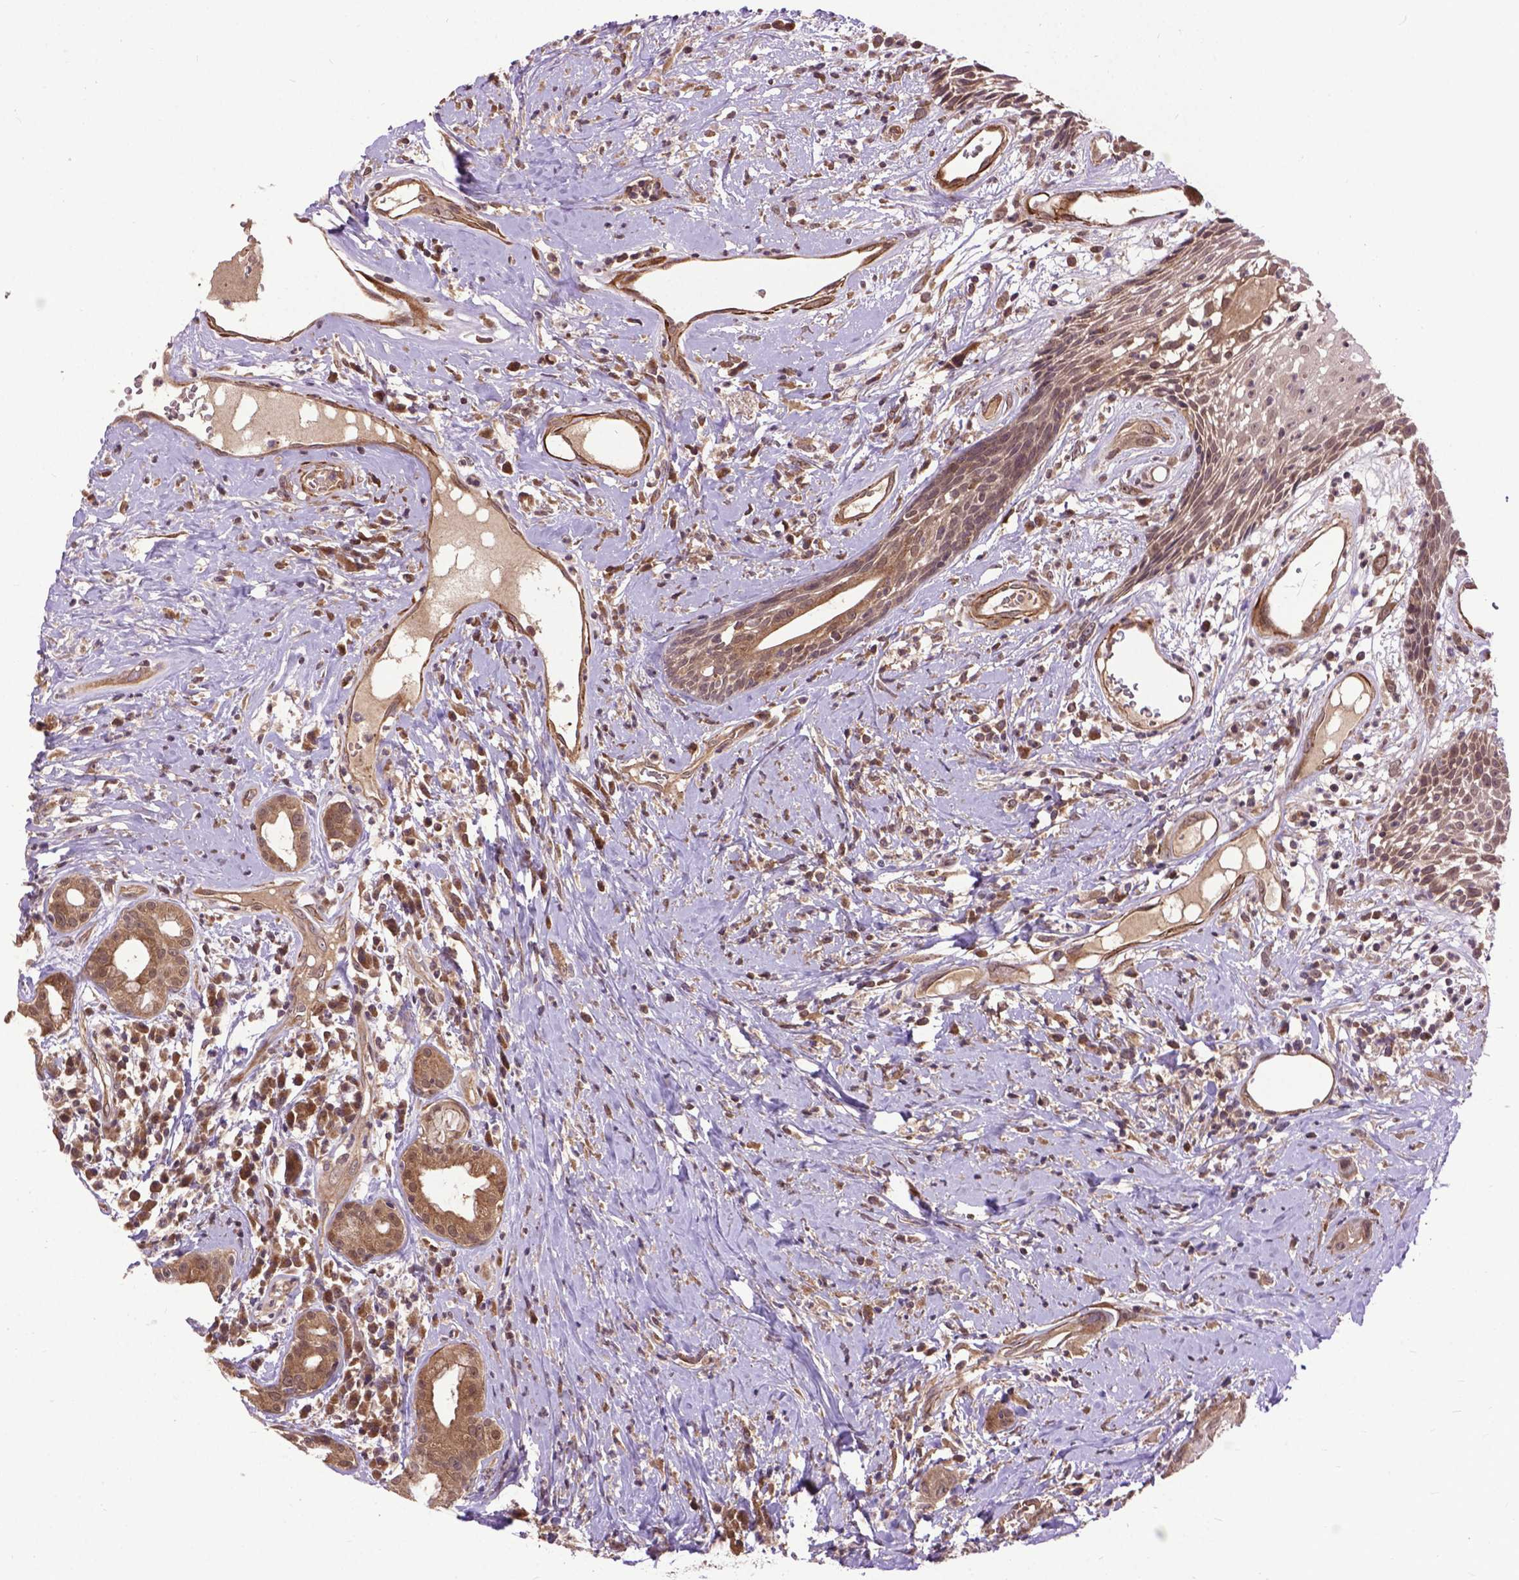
{"staining": {"intensity": "weak", "quantity": ">75%", "location": "cytoplasmic/membranous"}, "tissue": "head and neck cancer", "cell_type": "Tumor cells", "image_type": "cancer", "snomed": [{"axis": "morphology", "description": "Squamous cell carcinoma, NOS"}, {"axis": "topography", "description": "Head-Neck"}], "caption": "Protein staining of head and neck cancer tissue reveals weak cytoplasmic/membranous staining in approximately >75% of tumor cells. (IHC, brightfield microscopy, high magnification).", "gene": "ZNF616", "patient": {"sex": "male", "age": 57}}